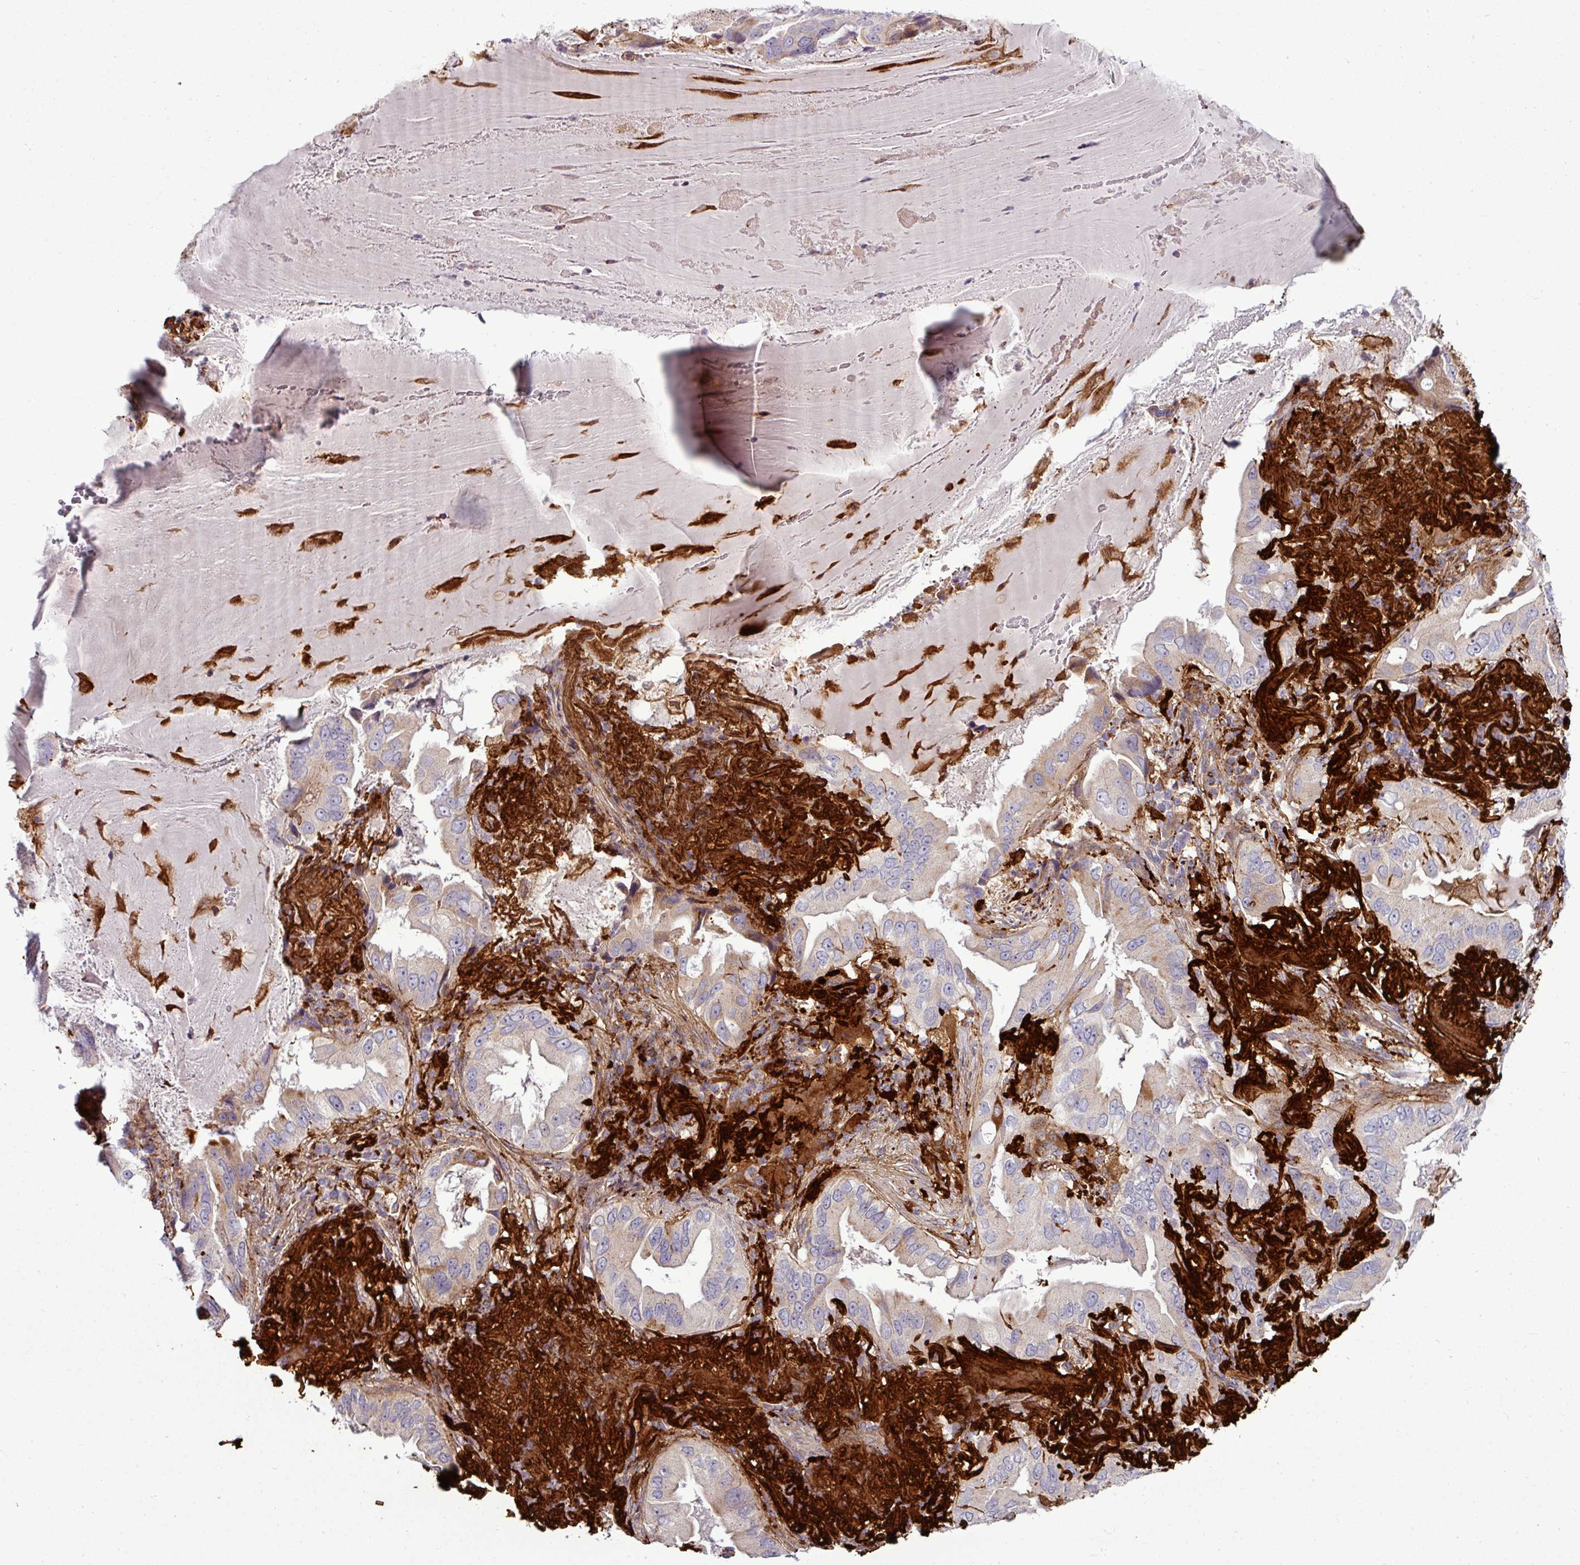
{"staining": {"intensity": "negative", "quantity": "none", "location": "none"}, "tissue": "lung cancer", "cell_type": "Tumor cells", "image_type": "cancer", "snomed": [{"axis": "morphology", "description": "Adenocarcinoma, NOS"}, {"axis": "topography", "description": "Lung"}], "caption": "Immunohistochemistry (IHC) micrograph of lung adenocarcinoma stained for a protein (brown), which reveals no staining in tumor cells.", "gene": "COL8A1", "patient": {"sex": "female", "age": 69}}